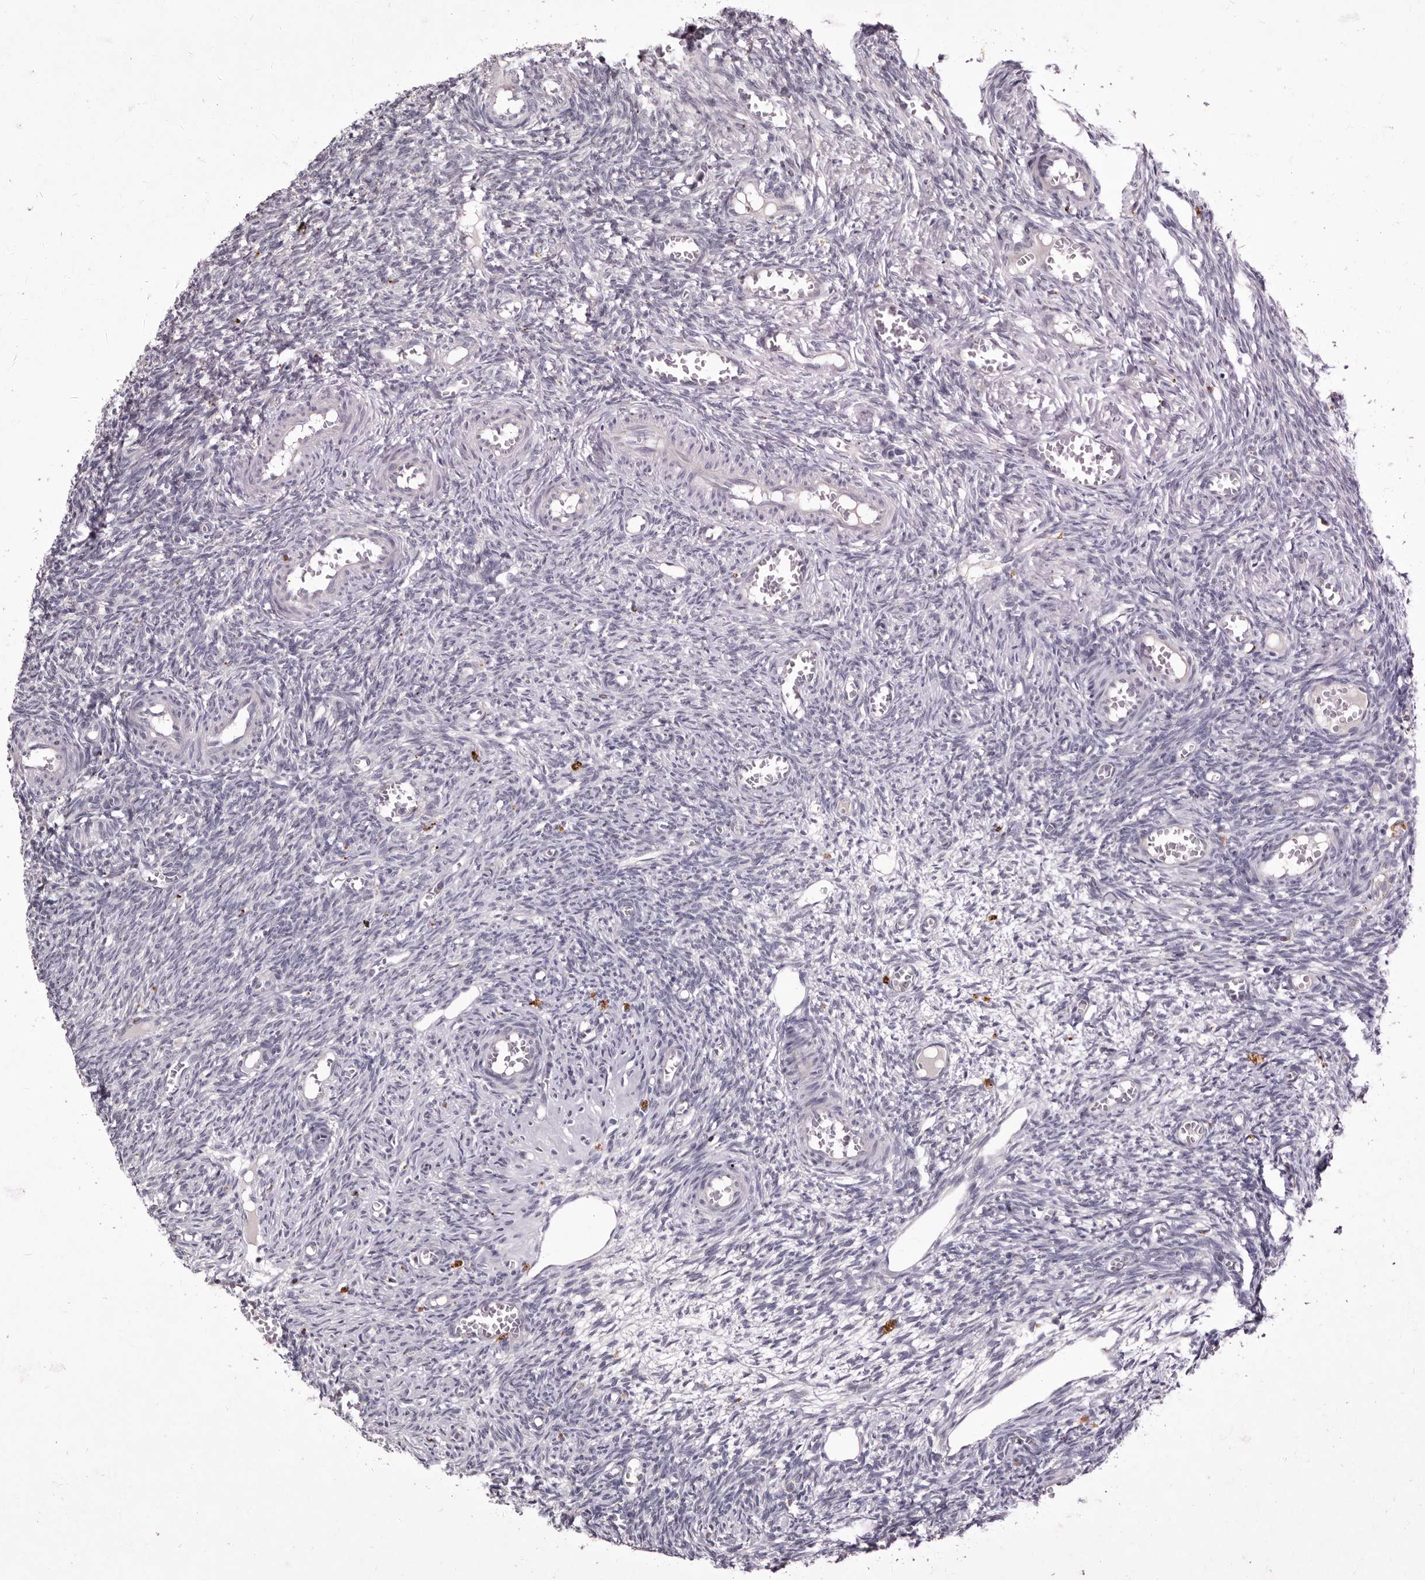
{"staining": {"intensity": "negative", "quantity": "none", "location": "none"}, "tissue": "ovary", "cell_type": "Follicle cells", "image_type": "normal", "snomed": [{"axis": "morphology", "description": "Normal tissue, NOS"}, {"axis": "topography", "description": "Ovary"}], "caption": "A high-resolution micrograph shows IHC staining of benign ovary, which reveals no significant positivity in follicle cells.", "gene": "GARNL3", "patient": {"sex": "female", "age": 27}}